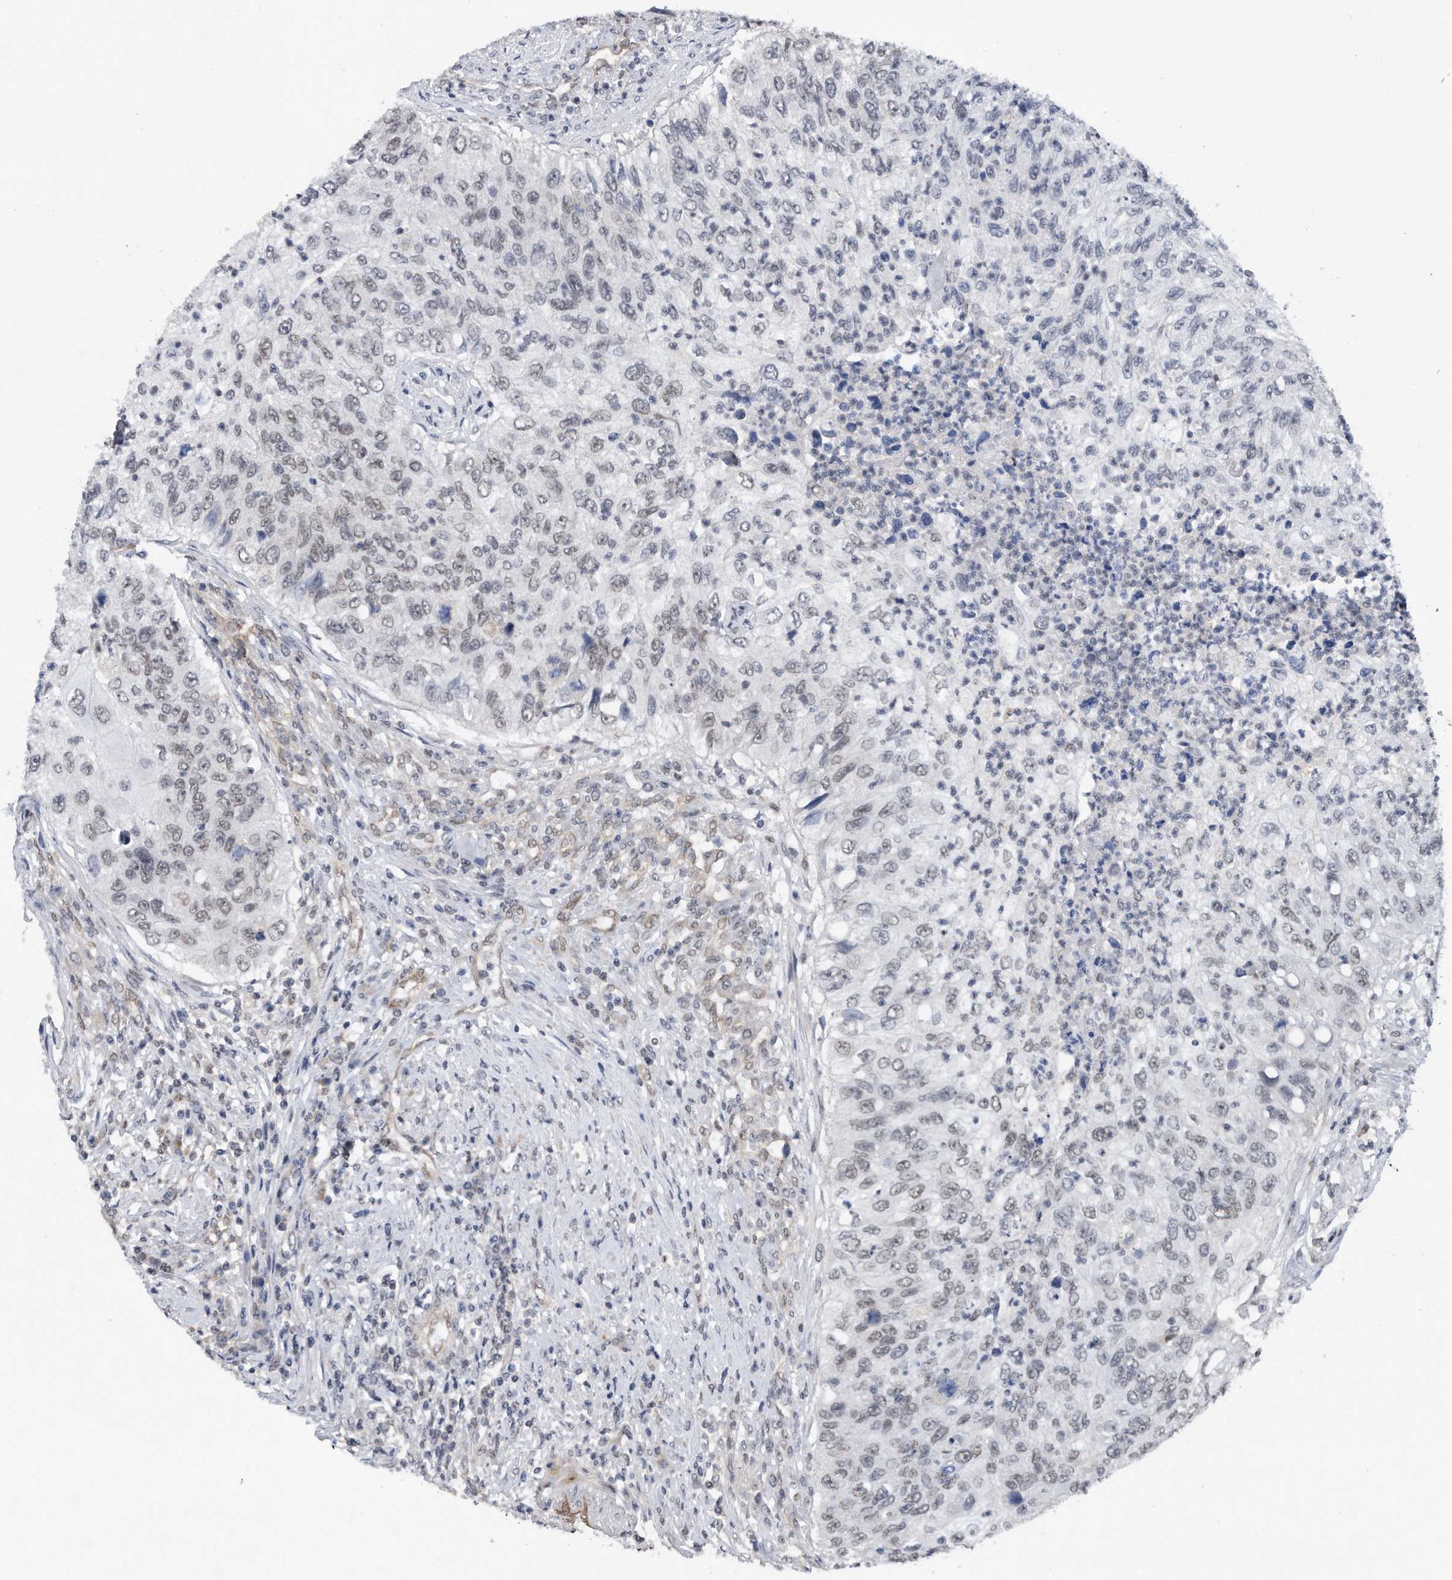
{"staining": {"intensity": "weak", "quantity": "25%-75%", "location": "nuclear"}, "tissue": "urothelial cancer", "cell_type": "Tumor cells", "image_type": "cancer", "snomed": [{"axis": "morphology", "description": "Urothelial carcinoma, High grade"}, {"axis": "topography", "description": "Urinary bladder"}], "caption": "Protein expression analysis of human high-grade urothelial carcinoma reveals weak nuclear staining in approximately 25%-75% of tumor cells.", "gene": "TP53INP1", "patient": {"sex": "female", "age": 60}}